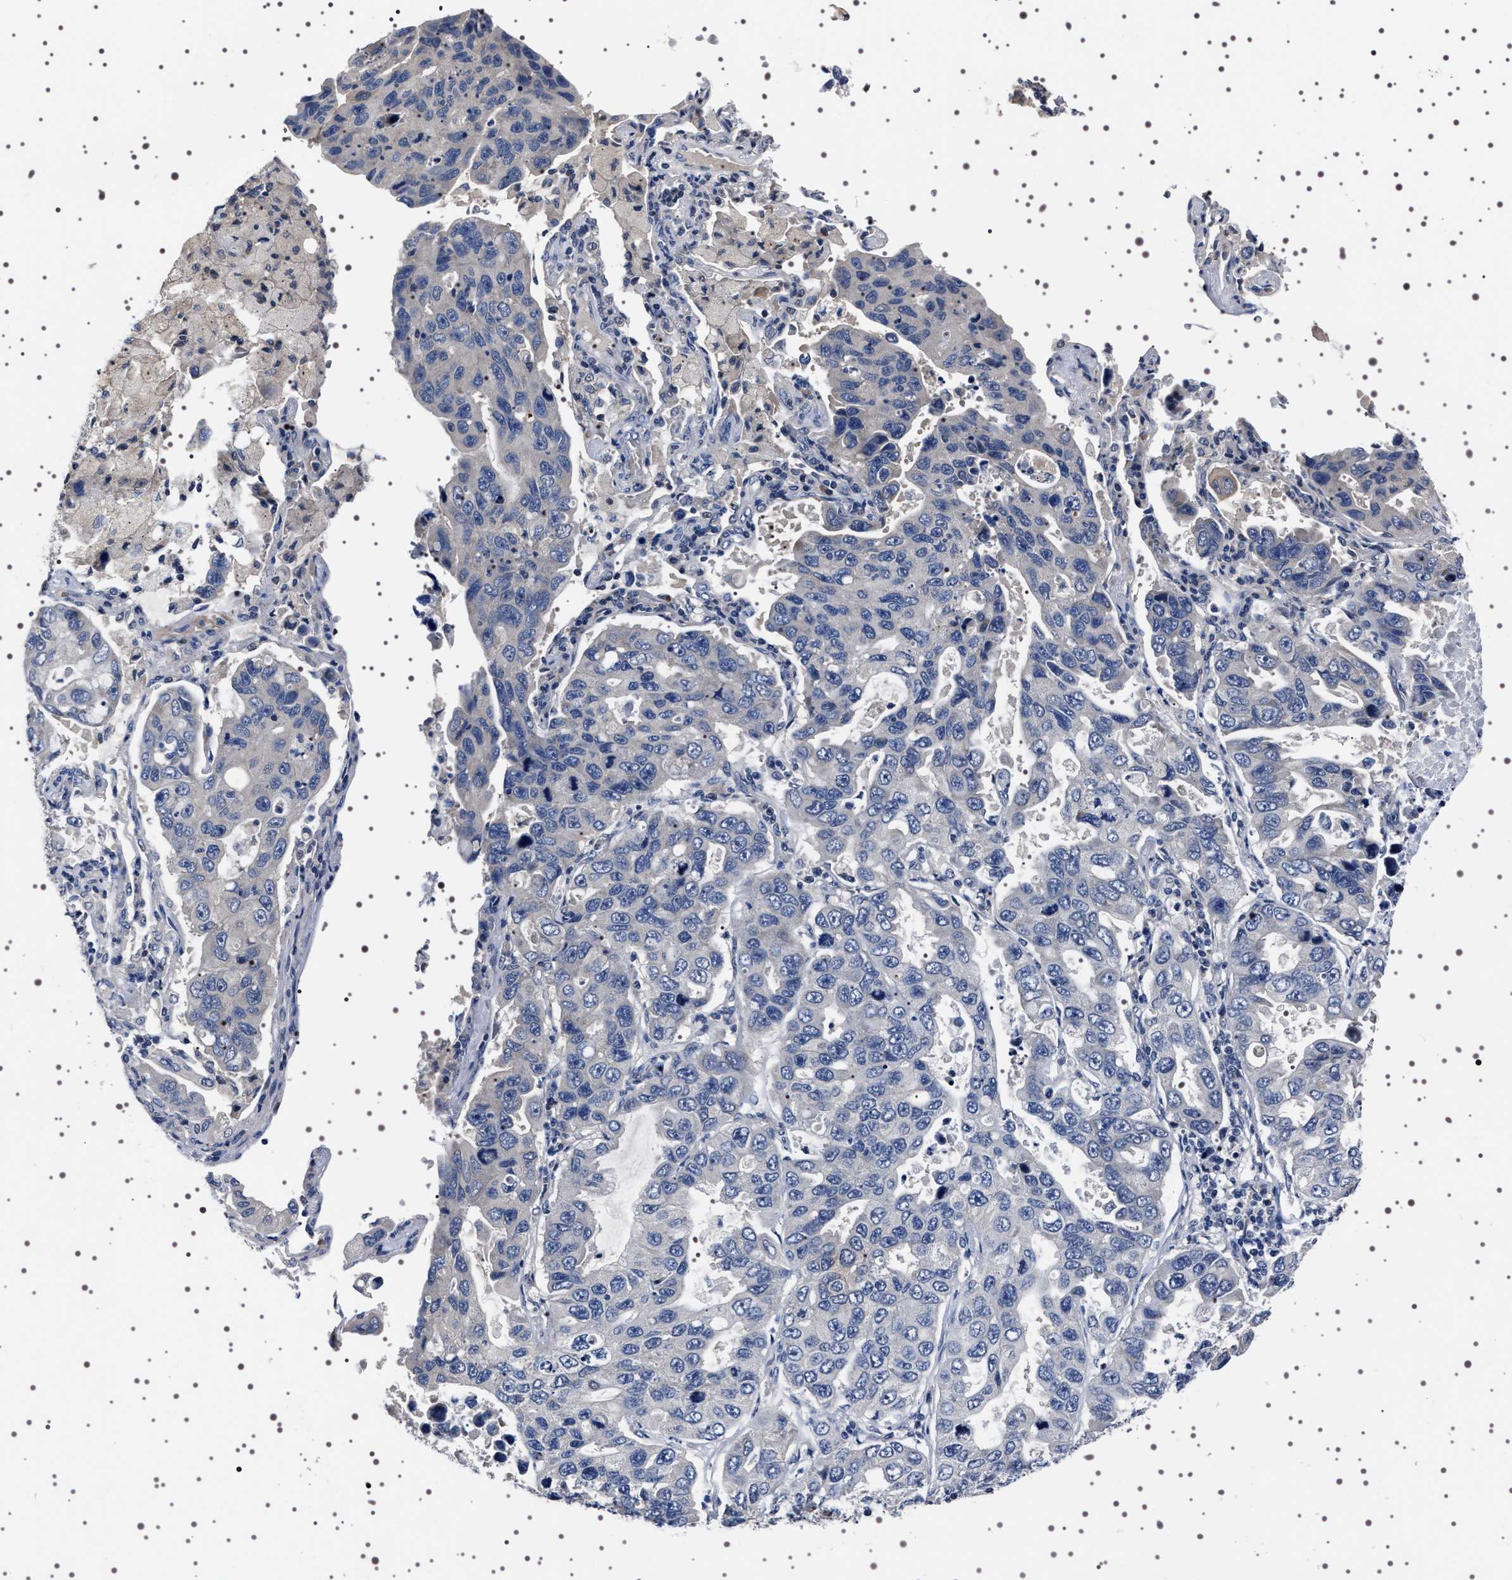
{"staining": {"intensity": "negative", "quantity": "none", "location": "none"}, "tissue": "lung cancer", "cell_type": "Tumor cells", "image_type": "cancer", "snomed": [{"axis": "morphology", "description": "Adenocarcinoma, NOS"}, {"axis": "topography", "description": "Lung"}], "caption": "Lung cancer stained for a protein using immunohistochemistry displays no expression tumor cells.", "gene": "TARBP1", "patient": {"sex": "male", "age": 64}}